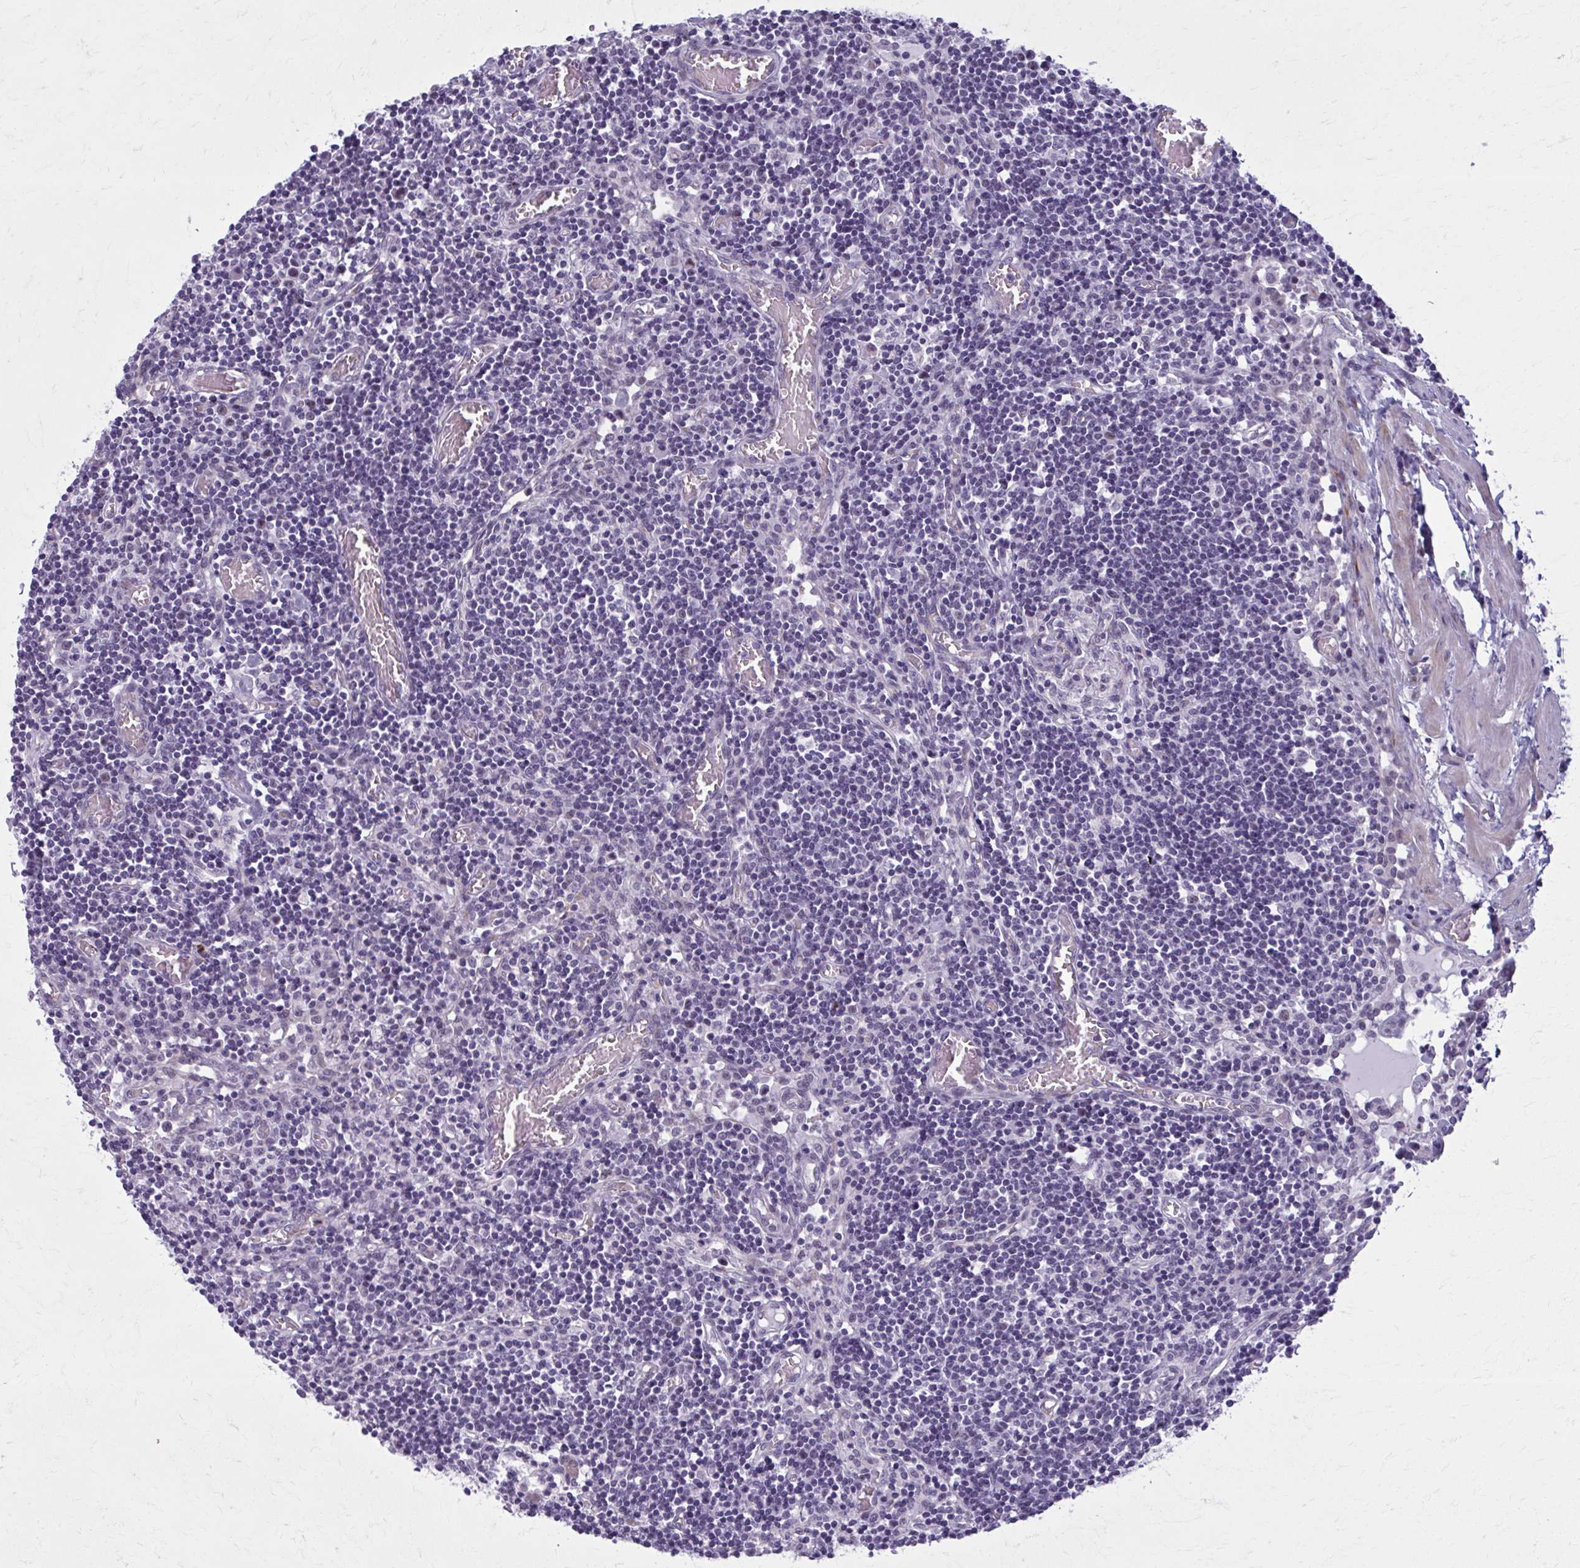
{"staining": {"intensity": "negative", "quantity": "none", "location": "none"}, "tissue": "lymph node", "cell_type": "Germinal center cells", "image_type": "normal", "snomed": [{"axis": "morphology", "description": "Normal tissue, NOS"}, {"axis": "topography", "description": "Lymph node"}], "caption": "IHC image of unremarkable human lymph node stained for a protein (brown), which reveals no expression in germinal center cells.", "gene": "NUMBL", "patient": {"sex": "male", "age": 66}}